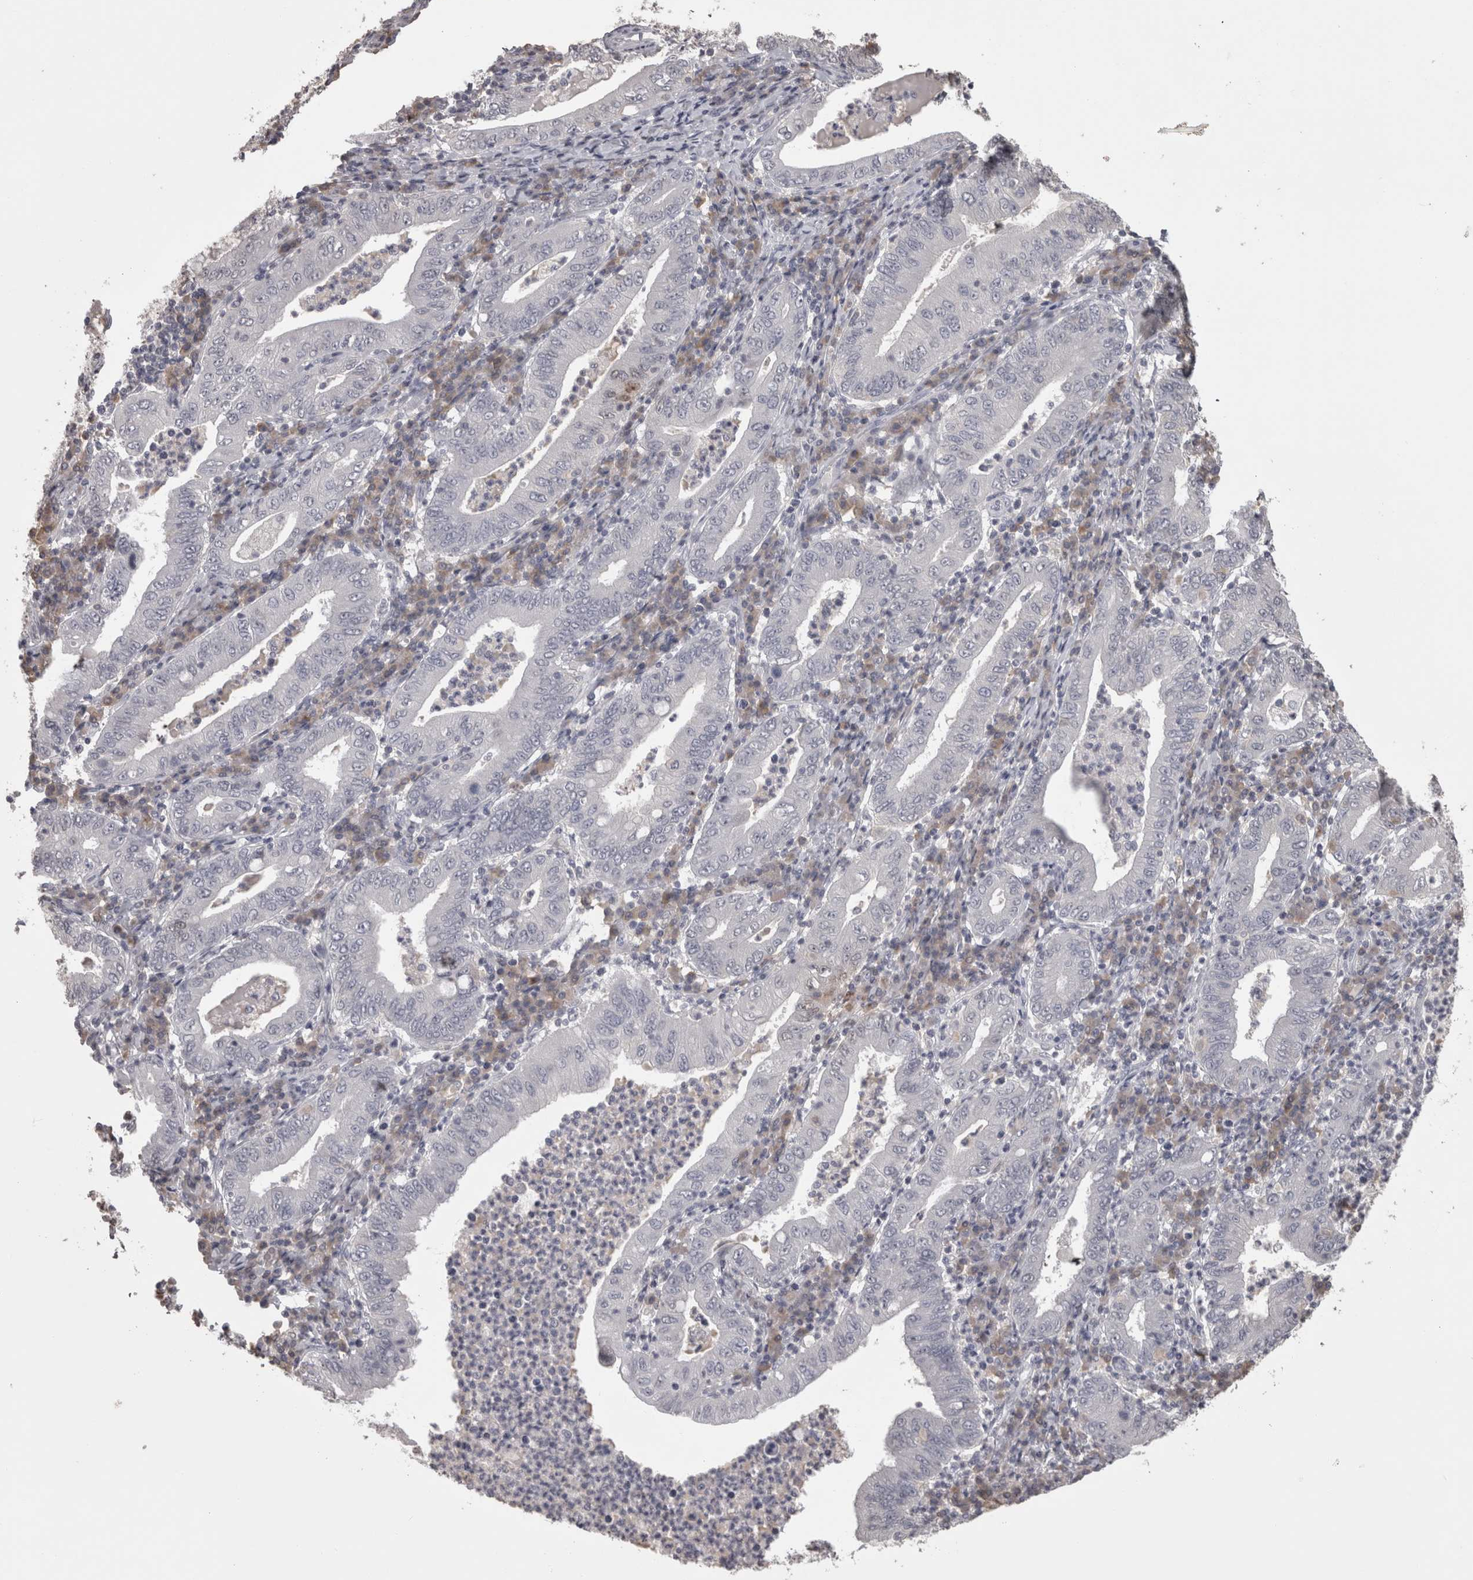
{"staining": {"intensity": "negative", "quantity": "none", "location": "none"}, "tissue": "stomach cancer", "cell_type": "Tumor cells", "image_type": "cancer", "snomed": [{"axis": "morphology", "description": "Normal tissue, NOS"}, {"axis": "morphology", "description": "Adenocarcinoma, NOS"}, {"axis": "topography", "description": "Esophagus"}, {"axis": "topography", "description": "Stomach, upper"}, {"axis": "topography", "description": "Peripheral nerve tissue"}], "caption": "The histopathology image demonstrates no significant positivity in tumor cells of stomach cancer.", "gene": "LAX1", "patient": {"sex": "male", "age": 62}}